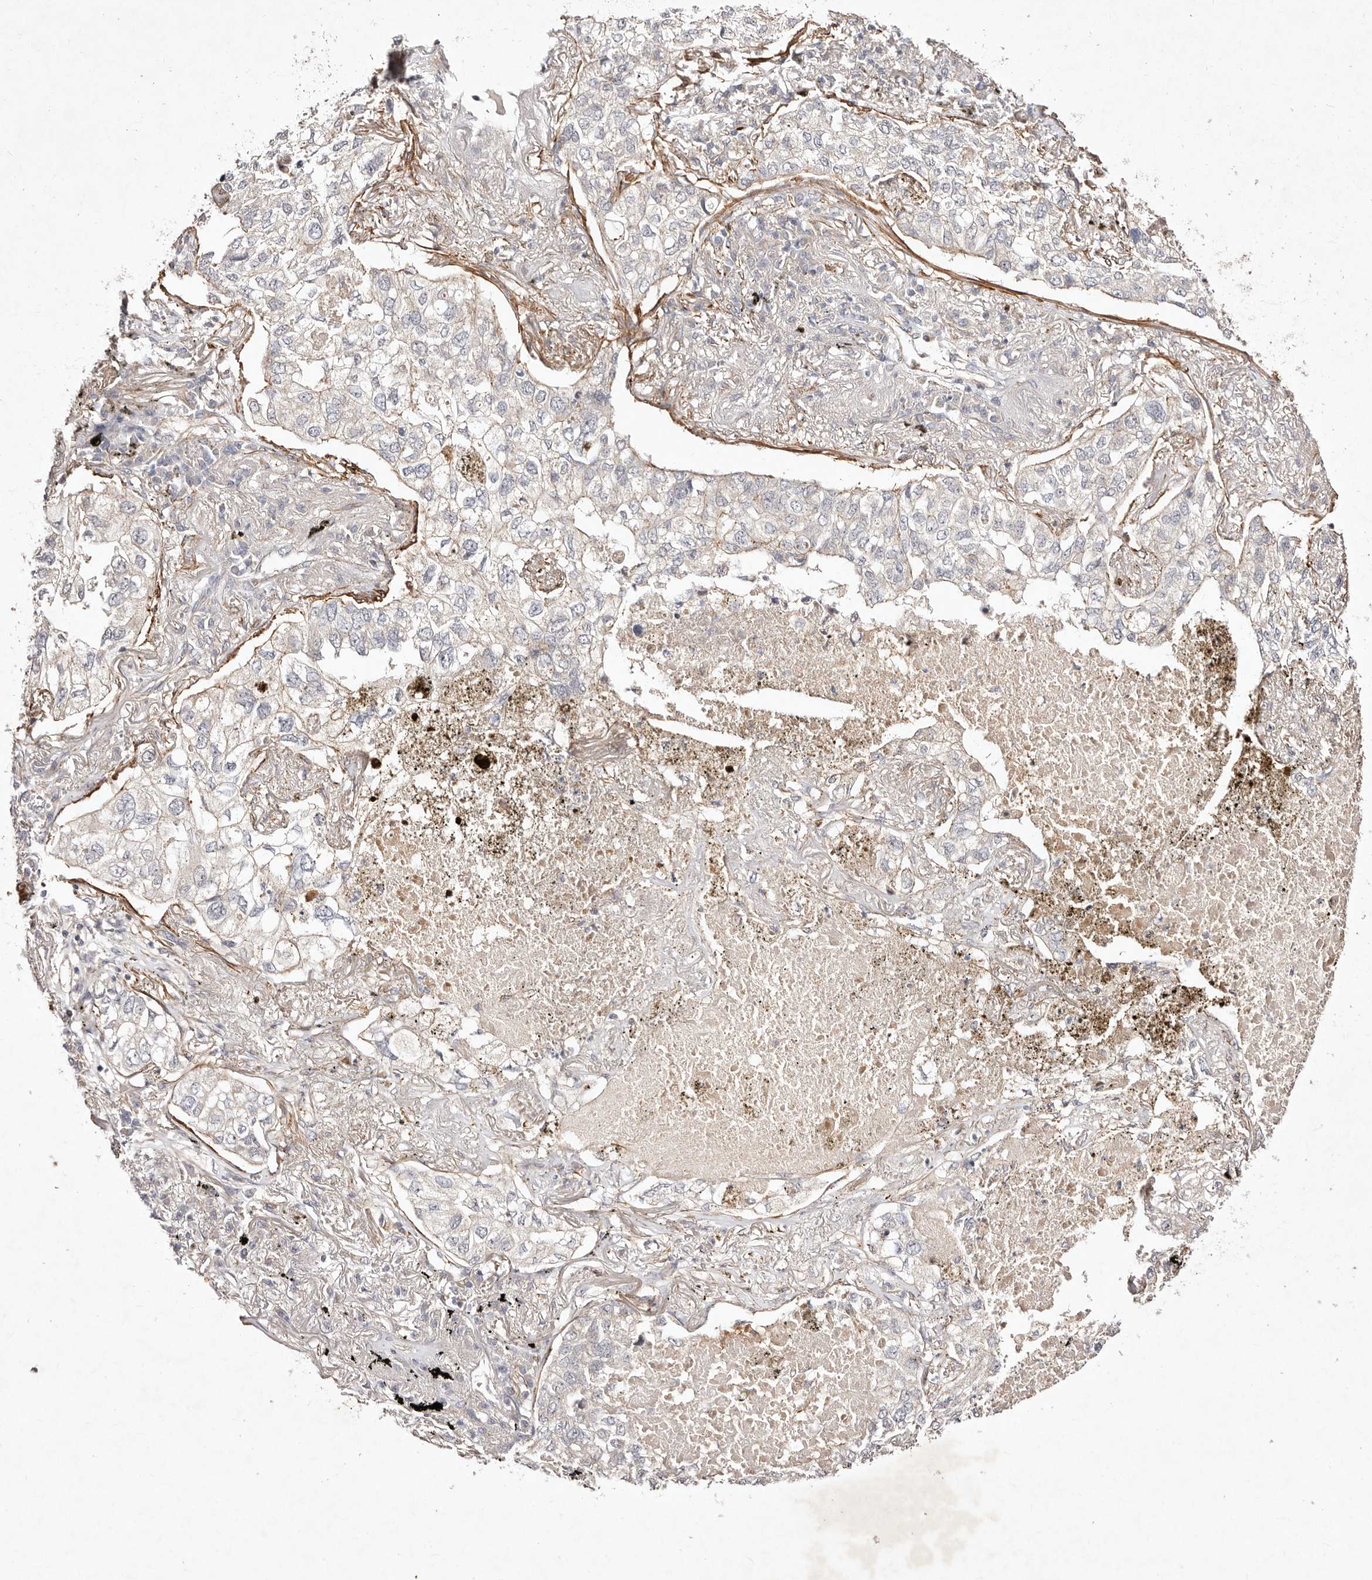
{"staining": {"intensity": "negative", "quantity": "none", "location": "none"}, "tissue": "lung cancer", "cell_type": "Tumor cells", "image_type": "cancer", "snomed": [{"axis": "morphology", "description": "Adenocarcinoma, NOS"}, {"axis": "topography", "description": "Lung"}], "caption": "An immunohistochemistry (IHC) photomicrograph of lung cancer is shown. There is no staining in tumor cells of lung cancer.", "gene": "MTMR11", "patient": {"sex": "male", "age": 65}}